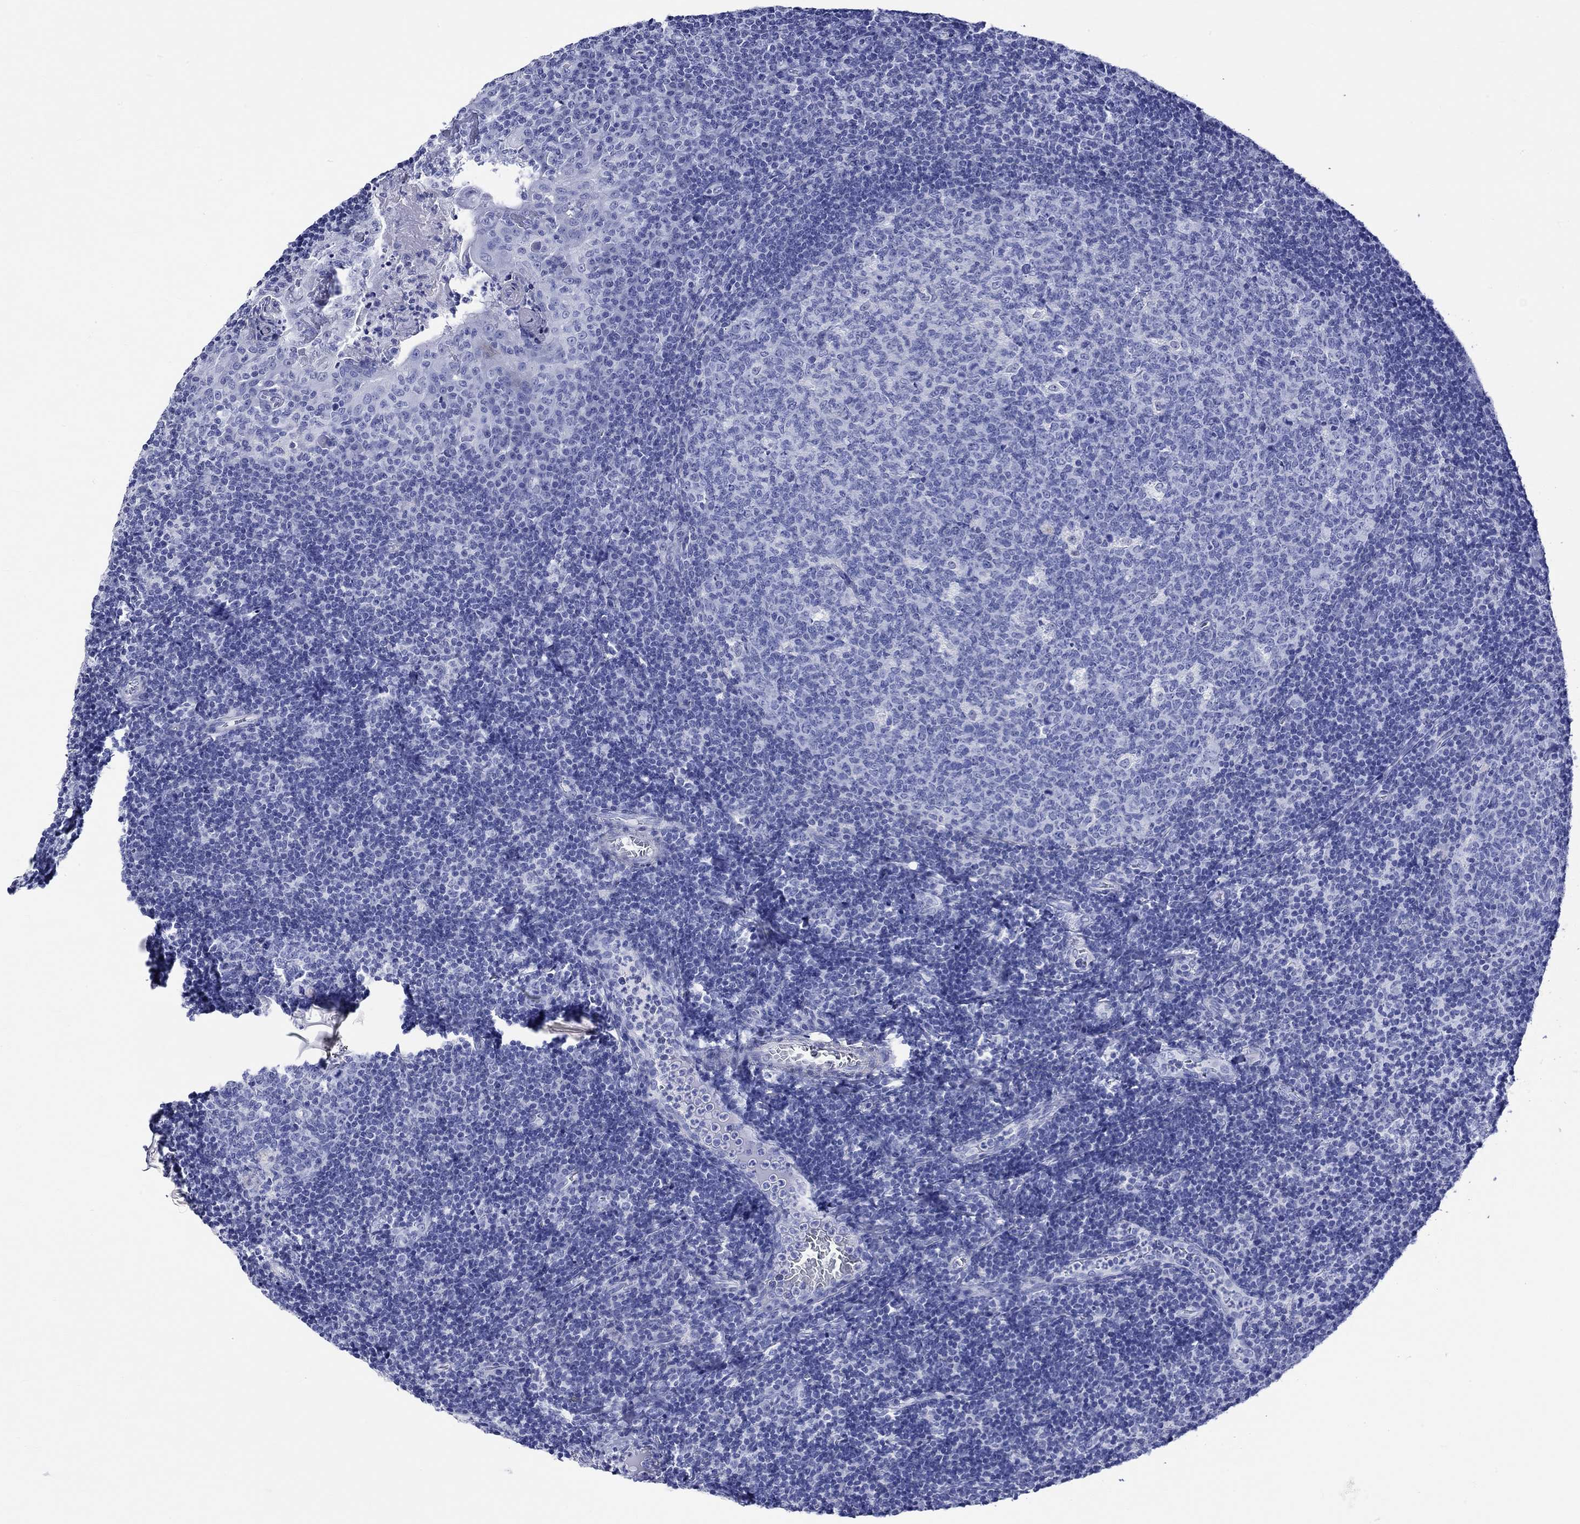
{"staining": {"intensity": "negative", "quantity": "none", "location": "none"}, "tissue": "tonsil", "cell_type": "Germinal center cells", "image_type": "normal", "snomed": [{"axis": "morphology", "description": "Normal tissue, NOS"}, {"axis": "topography", "description": "Tonsil"}], "caption": "High power microscopy image of an immunohistochemistry image of benign tonsil, revealing no significant staining in germinal center cells. (DAB (3,3'-diaminobenzidine) IHC visualized using brightfield microscopy, high magnification).", "gene": "CRYAB", "patient": {"sex": "female", "age": 13}}